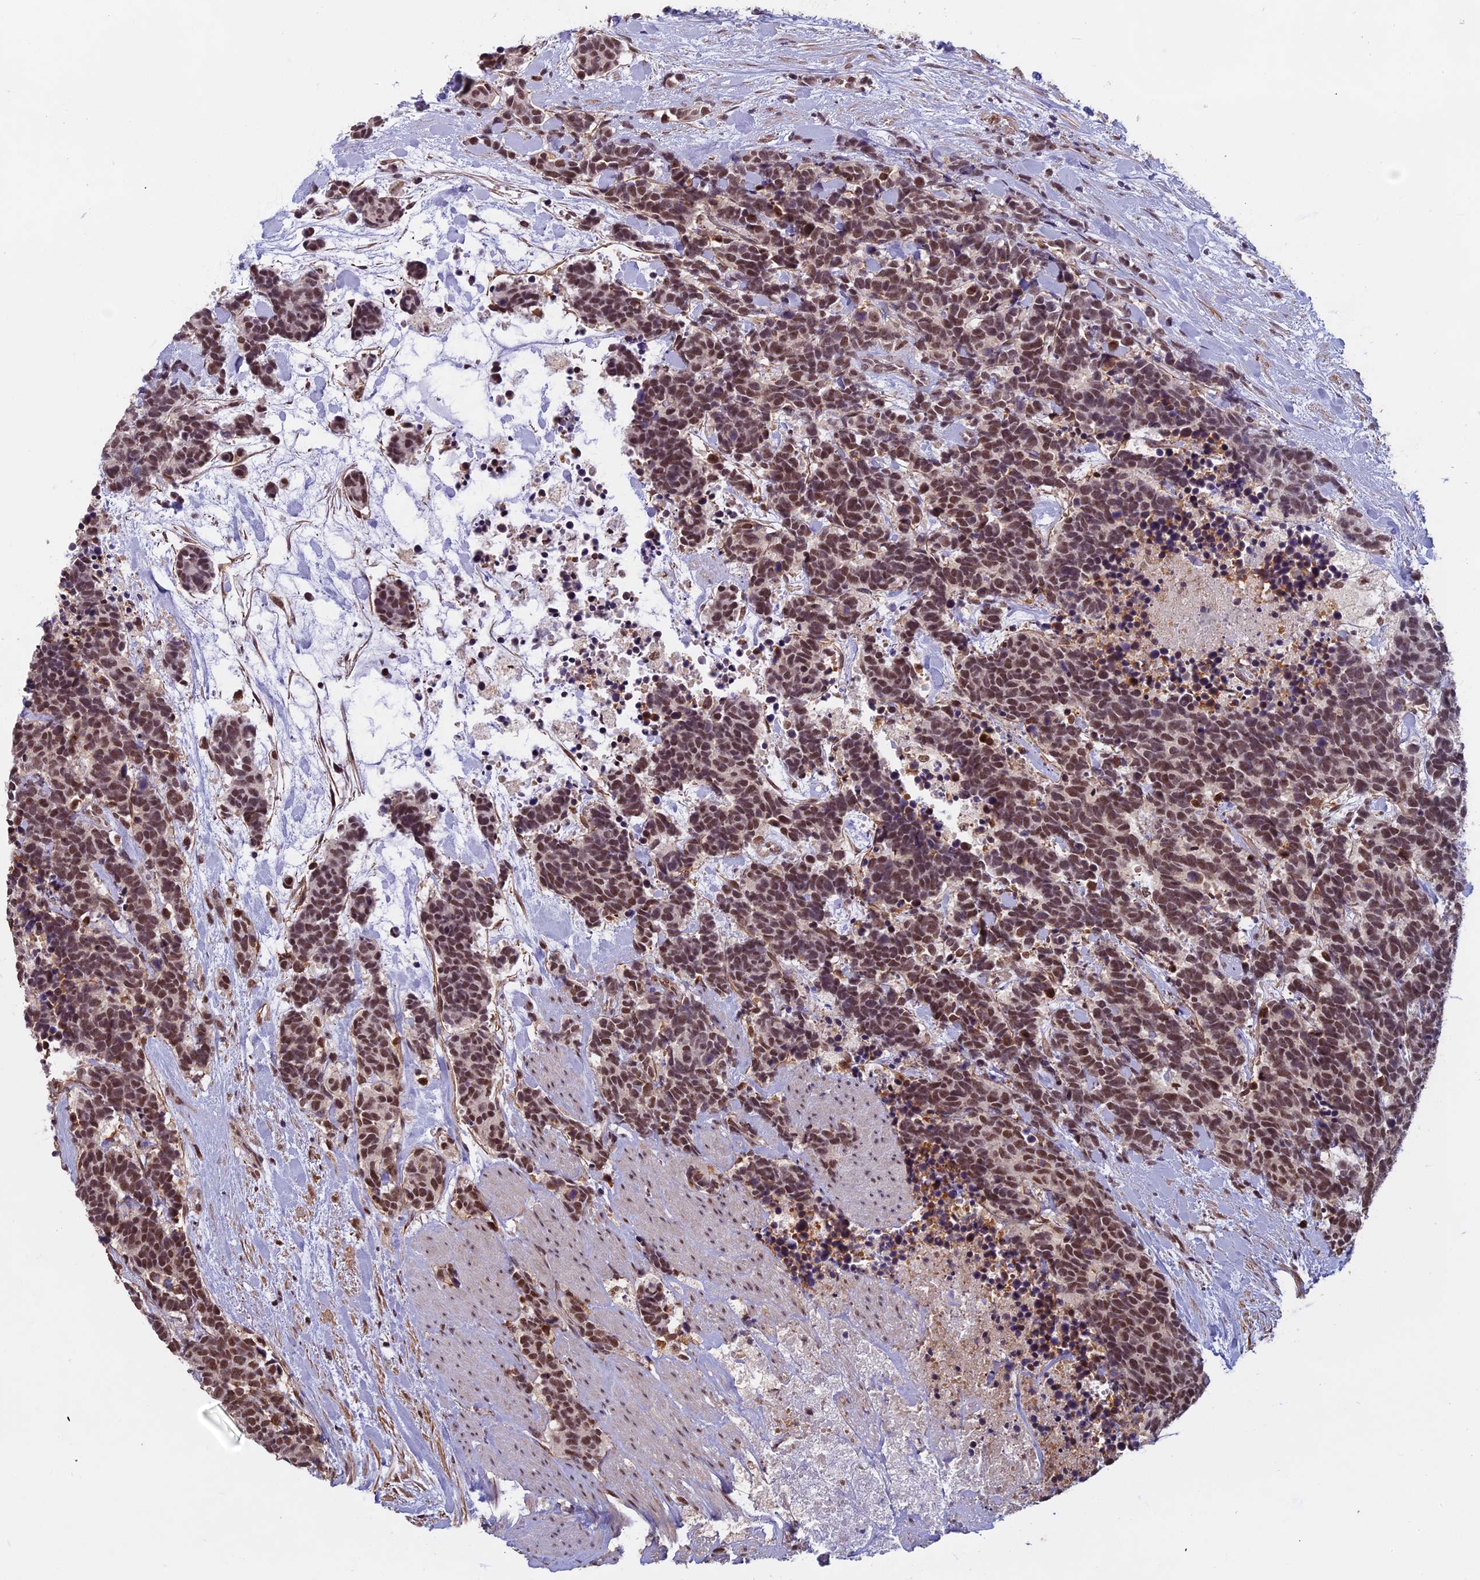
{"staining": {"intensity": "moderate", "quantity": ">75%", "location": "nuclear"}, "tissue": "carcinoid", "cell_type": "Tumor cells", "image_type": "cancer", "snomed": [{"axis": "morphology", "description": "Carcinoma, NOS"}, {"axis": "morphology", "description": "Carcinoid, malignant, NOS"}, {"axis": "topography", "description": "Prostate"}], "caption": "A micrograph showing moderate nuclear staining in approximately >75% of tumor cells in carcinoid, as visualized by brown immunohistochemical staining.", "gene": "MORF4L1", "patient": {"sex": "male", "age": 57}}